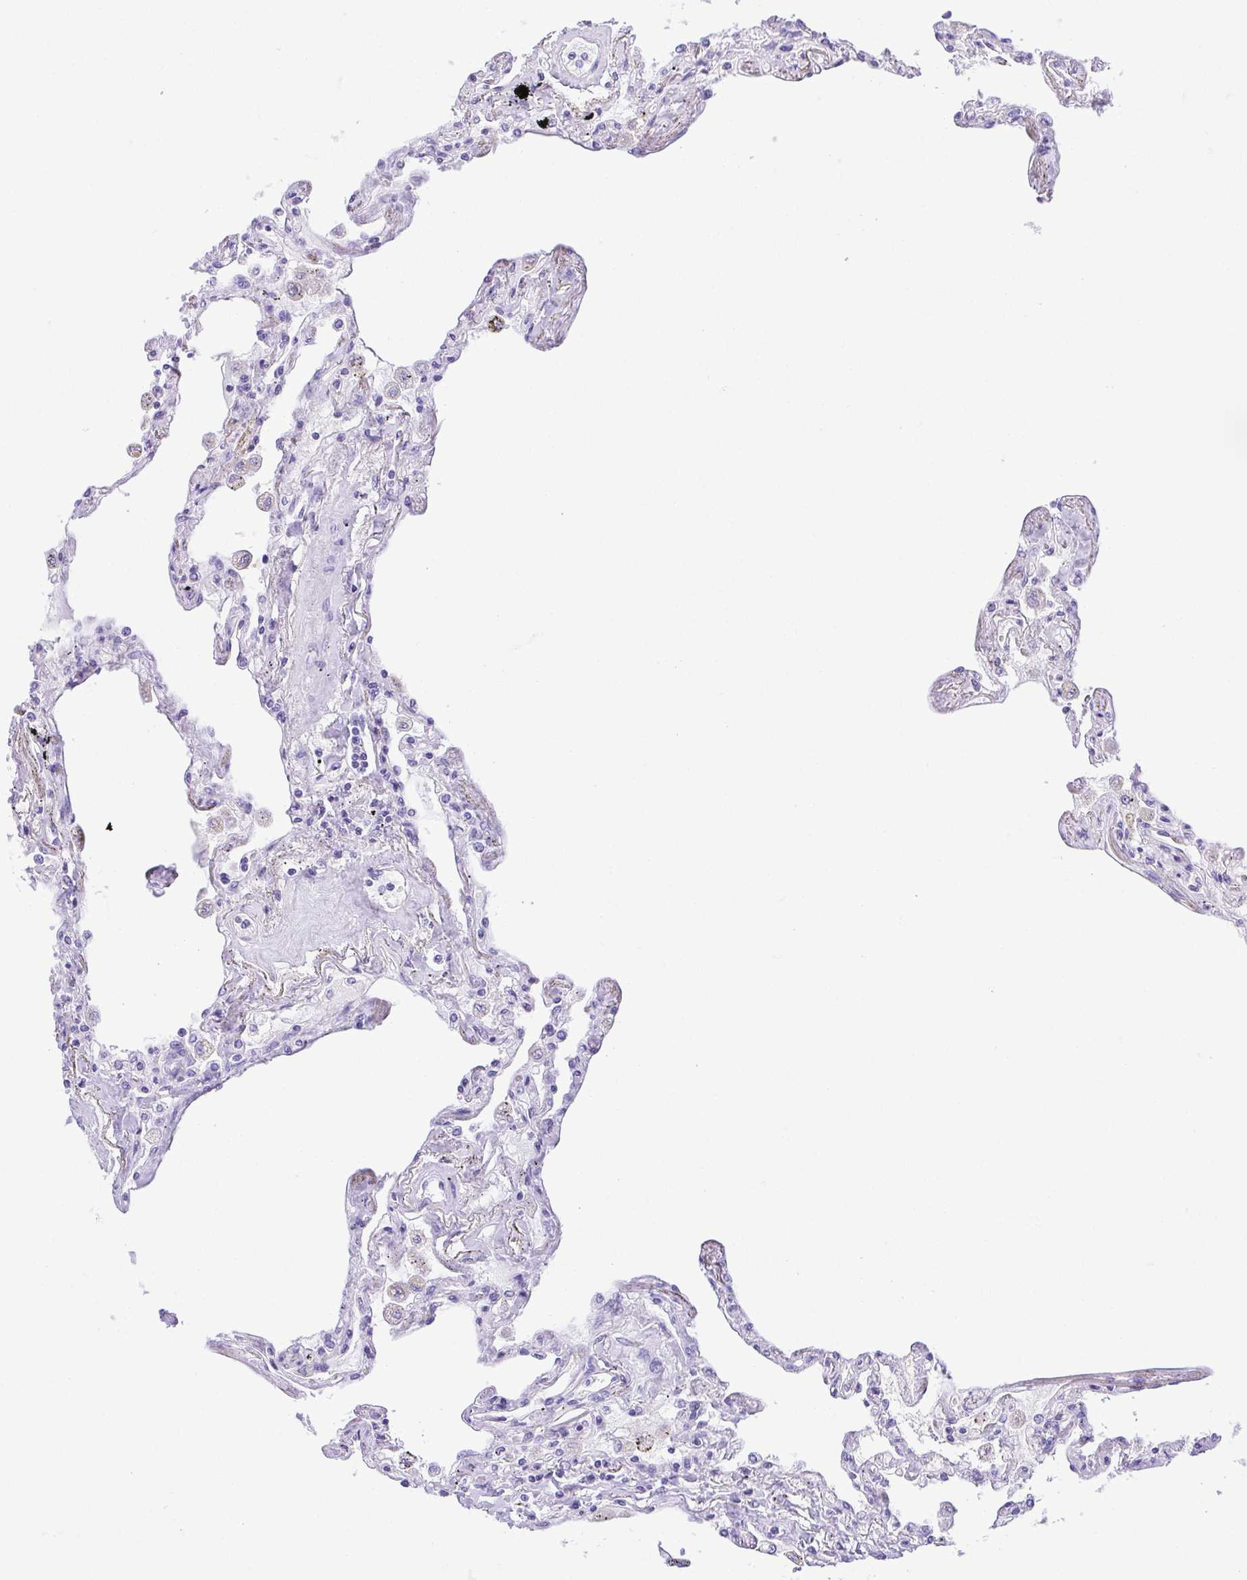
{"staining": {"intensity": "negative", "quantity": "none", "location": "none"}, "tissue": "lung", "cell_type": "Alveolar cells", "image_type": "normal", "snomed": [{"axis": "morphology", "description": "Normal tissue, NOS"}, {"axis": "morphology", "description": "Adenocarcinoma, NOS"}, {"axis": "topography", "description": "Cartilage tissue"}, {"axis": "topography", "description": "Lung"}], "caption": "Alveolar cells show no significant positivity in unremarkable lung.", "gene": "CDSN", "patient": {"sex": "female", "age": 67}}